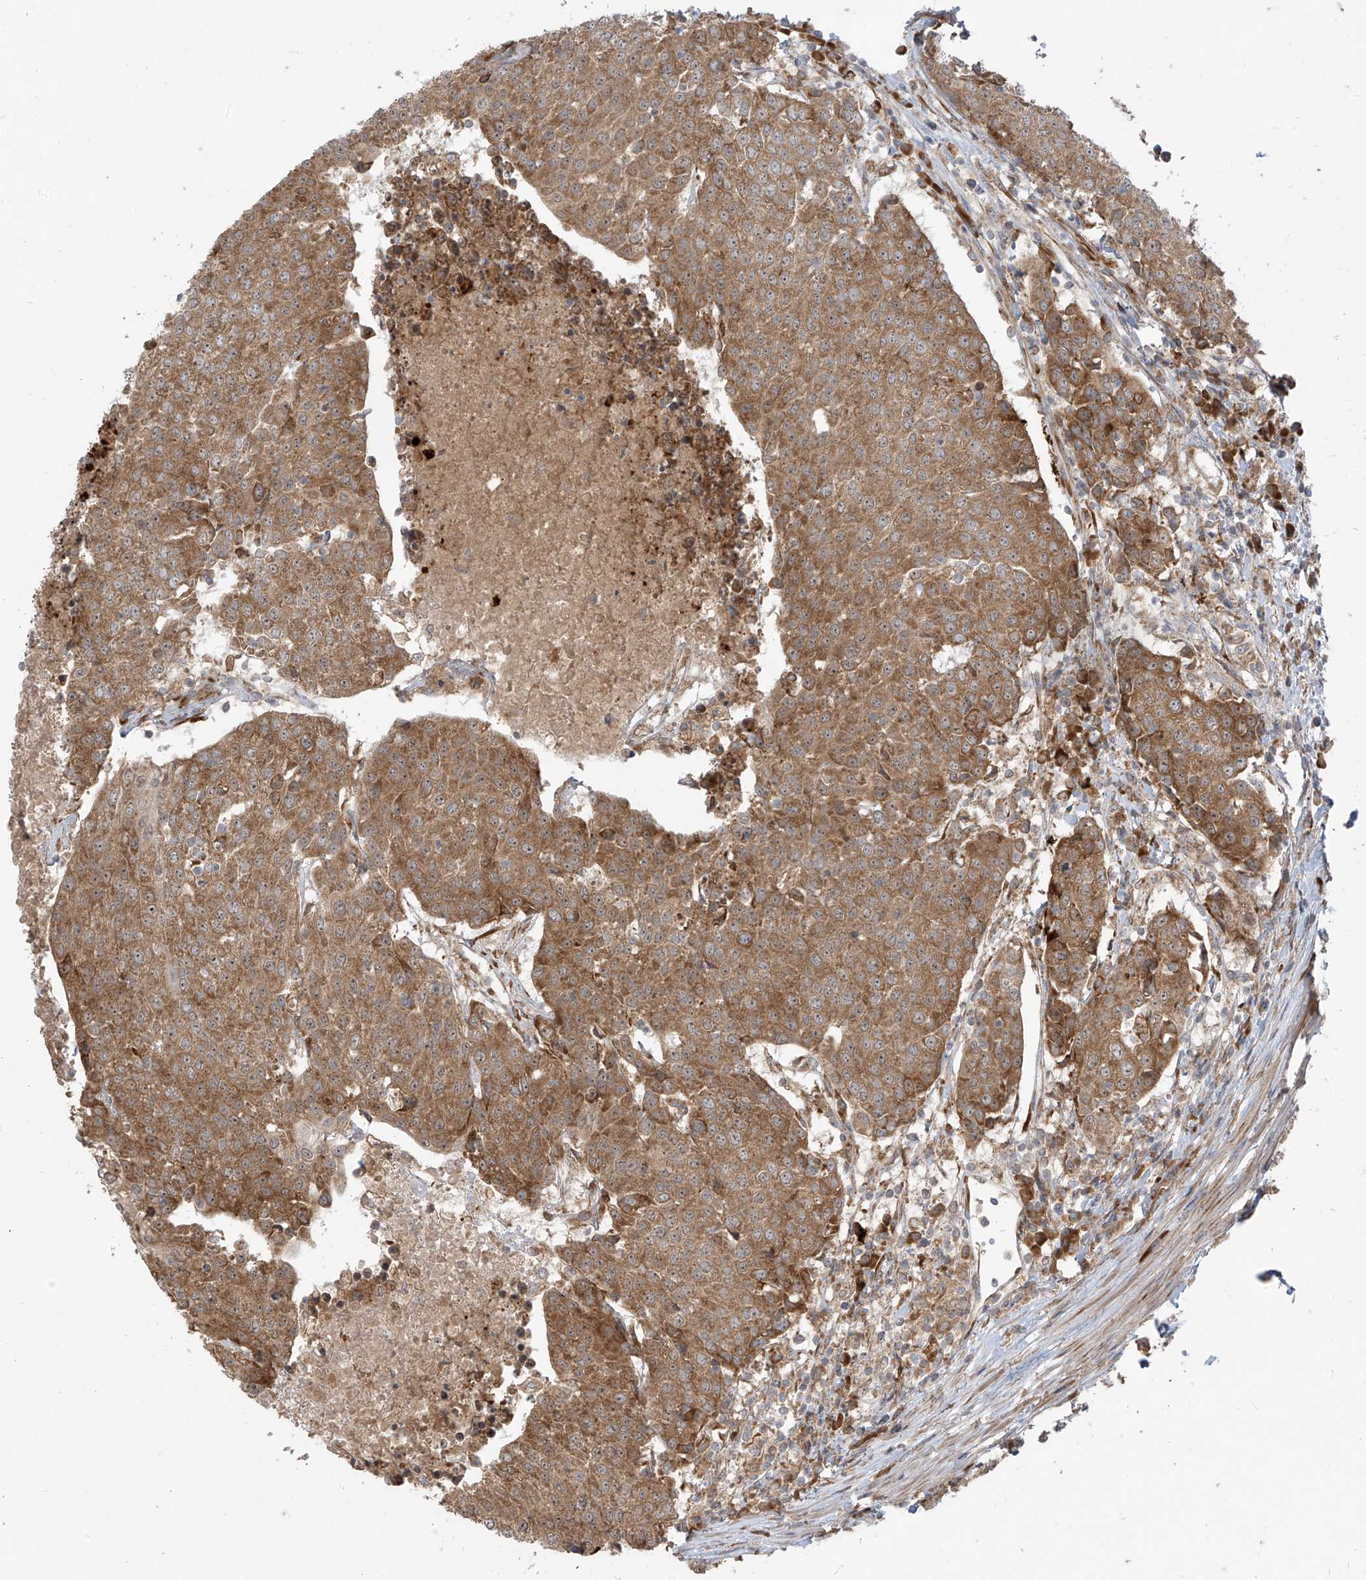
{"staining": {"intensity": "moderate", "quantity": ">75%", "location": "cytoplasmic/membranous"}, "tissue": "urothelial cancer", "cell_type": "Tumor cells", "image_type": "cancer", "snomed": [{"axis": "morphology", "description": "Urothelial carcinoma, High grade"}, {"axis": "topography", "description": "Urinary bladder"}], "caption": "Brown immunohistochemical staining in human high-grade urothelial carcinoma demonstrates moderate cytoplasmic/membranous expression in about >75% of tumor cells.", "gene": "KATNIP", "patient": {"sex": "female", "age": 85}}